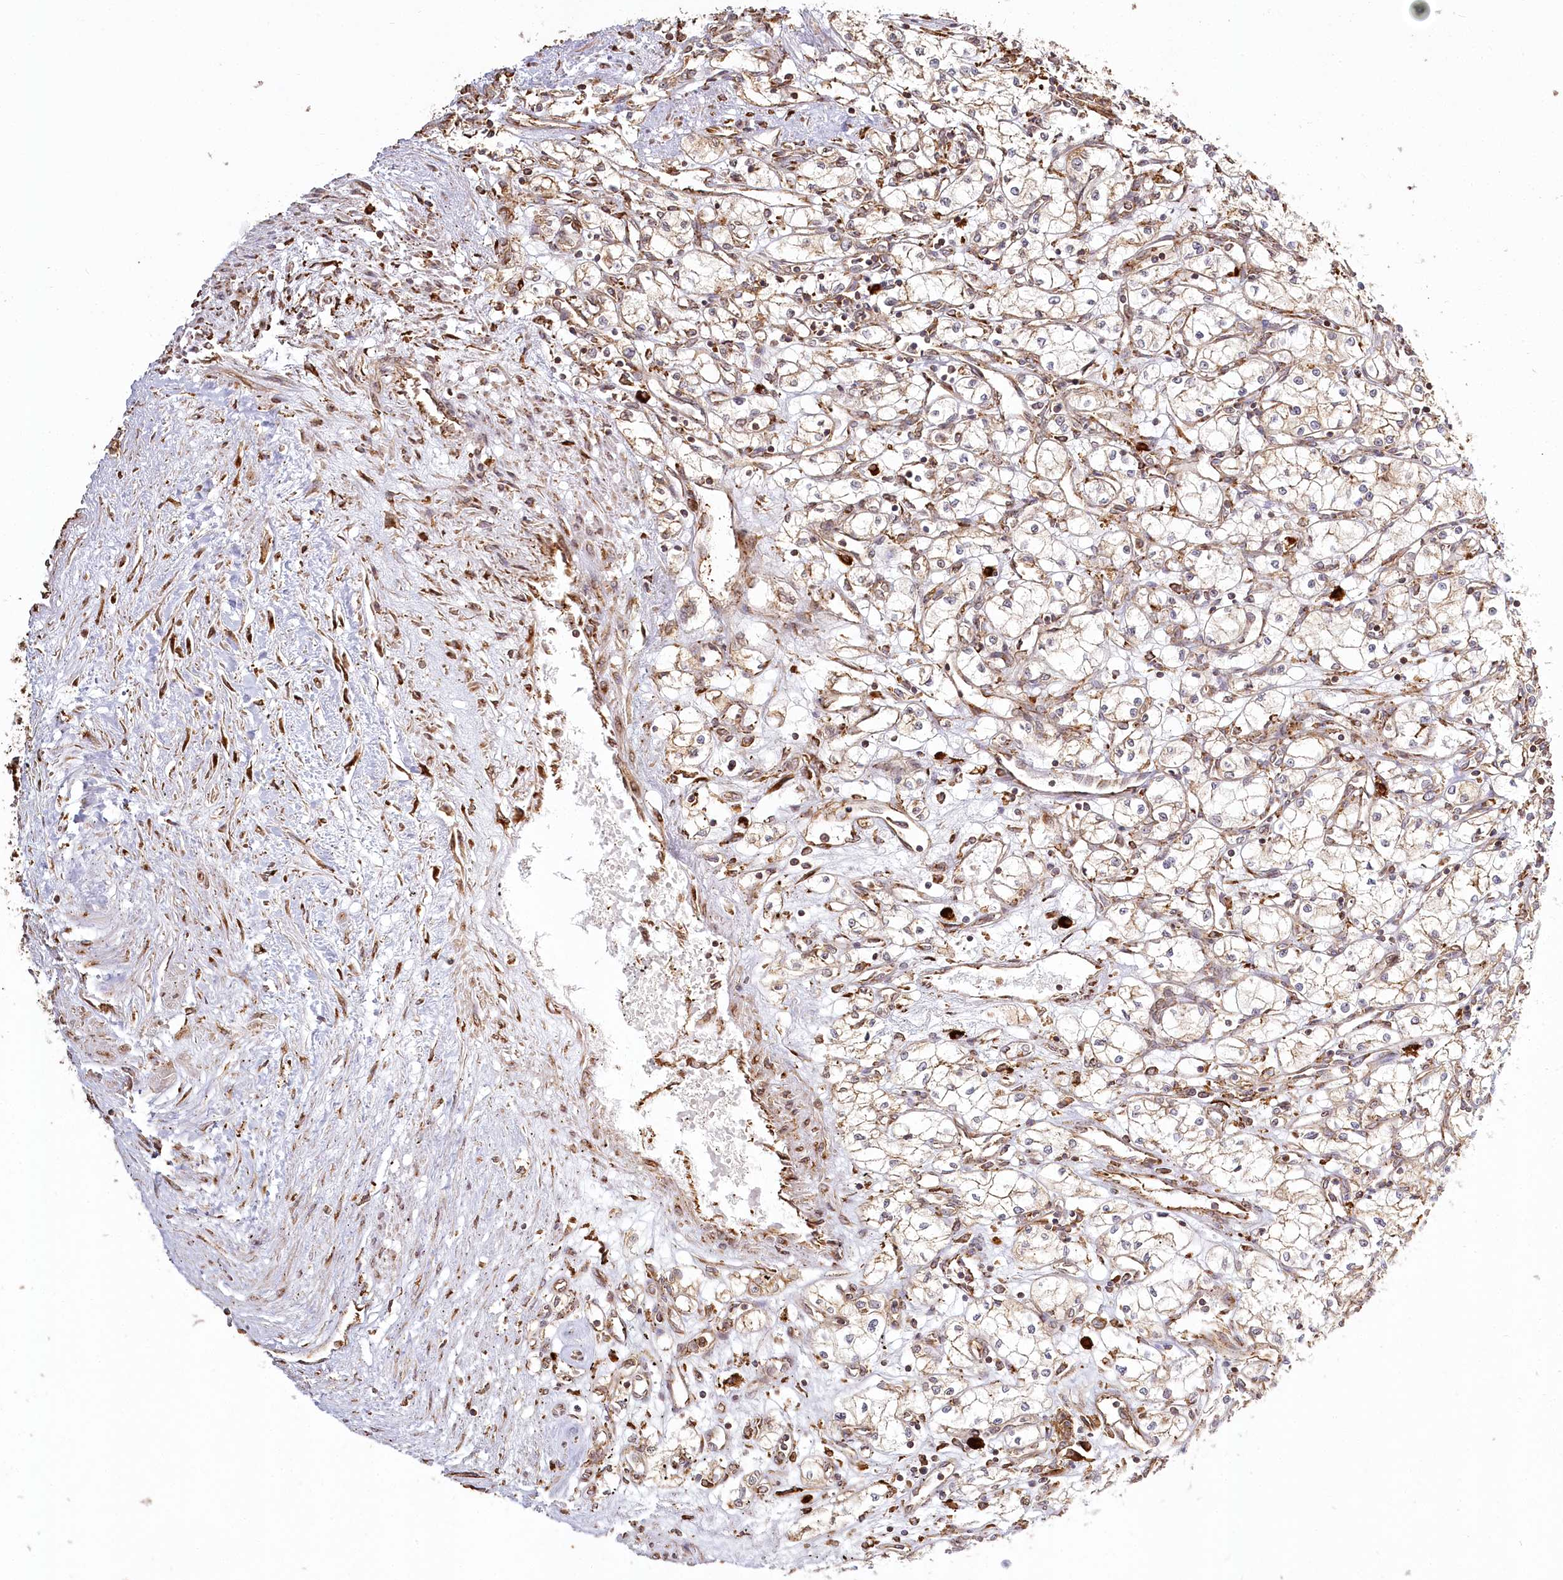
{"staining": {"intensity": "weak", "quantity": ">75%", "location": "cytoplasmic/membranous"}, "tissue": "renal cancer", "cell_type": "Tumor cells", "image_type": "cancer", "snomed": [{"axis": "morphology", "description": "Adenocarcinoma, NOS"}, {"axis": "topography", "description": "Kidney"}], "caption": "This is a photomicrograph of IHC staining of renal cancer, which shows weak positivity in the cytoplasmic/membranous of tumor cells.", "gene": "FAM13A", "patient": {"sex": "male", "age": 59}}